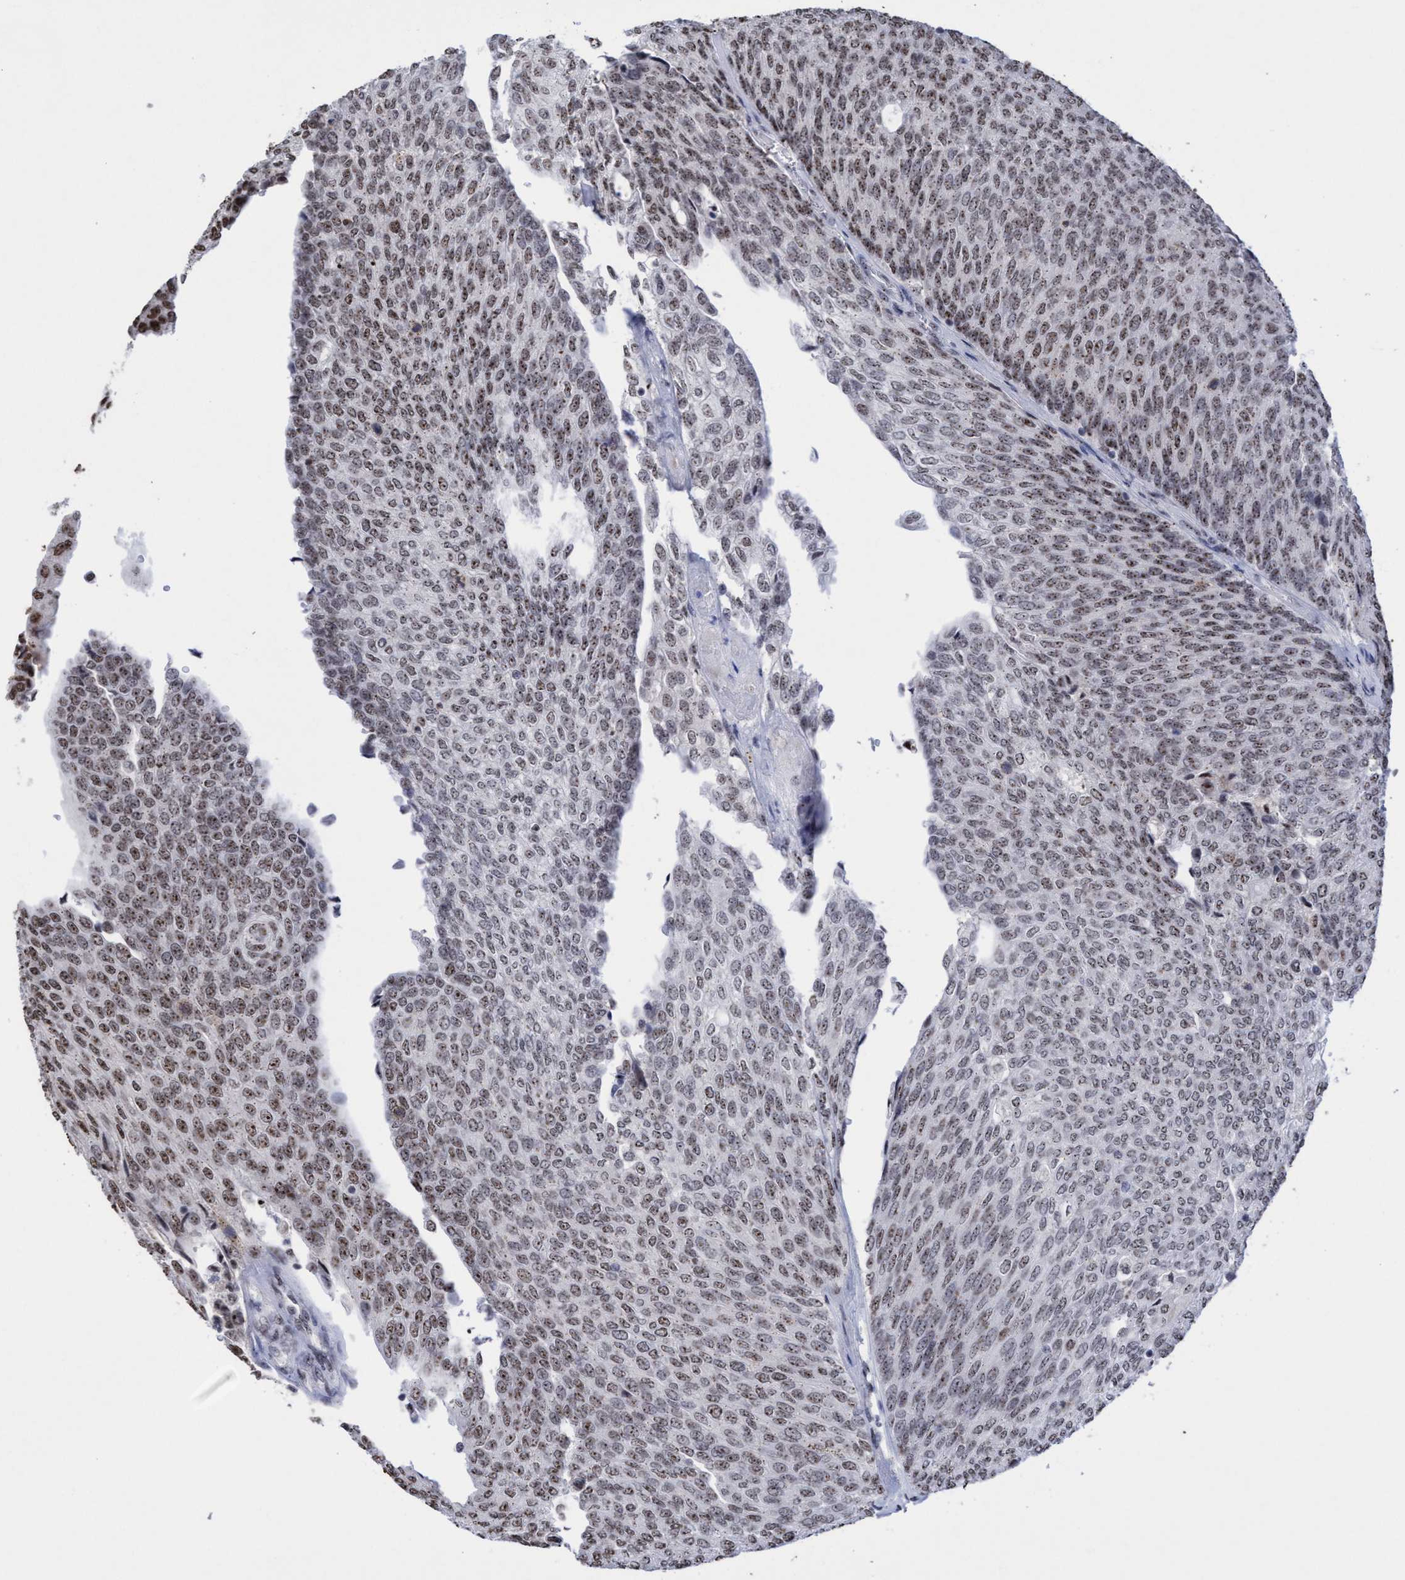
{"staining": {"intensity": "strong", "quantity": "25%-75%", "location": "nuclear"}, "tissue": "urothelial cancer", "cell_type": "Tumor cells", "image_type": "cancer", "snomed": [{"axis": "morphology", "description": "Urothelial carcinoma, Low grade"}, {"axis": "topography", "description": "Urinary bladder"}], "caption": "Immunohistochemical staining of human low-grade urothelial carcinoma reveals high levels of strong nuclear protein positivity in approximately 25%-75% of tumor cells. The protein of interest is shown in brown color, while the nuclei are stained blue.", "gene": "EFCAB10", "patient": {"sex": "female", "age": 79}}